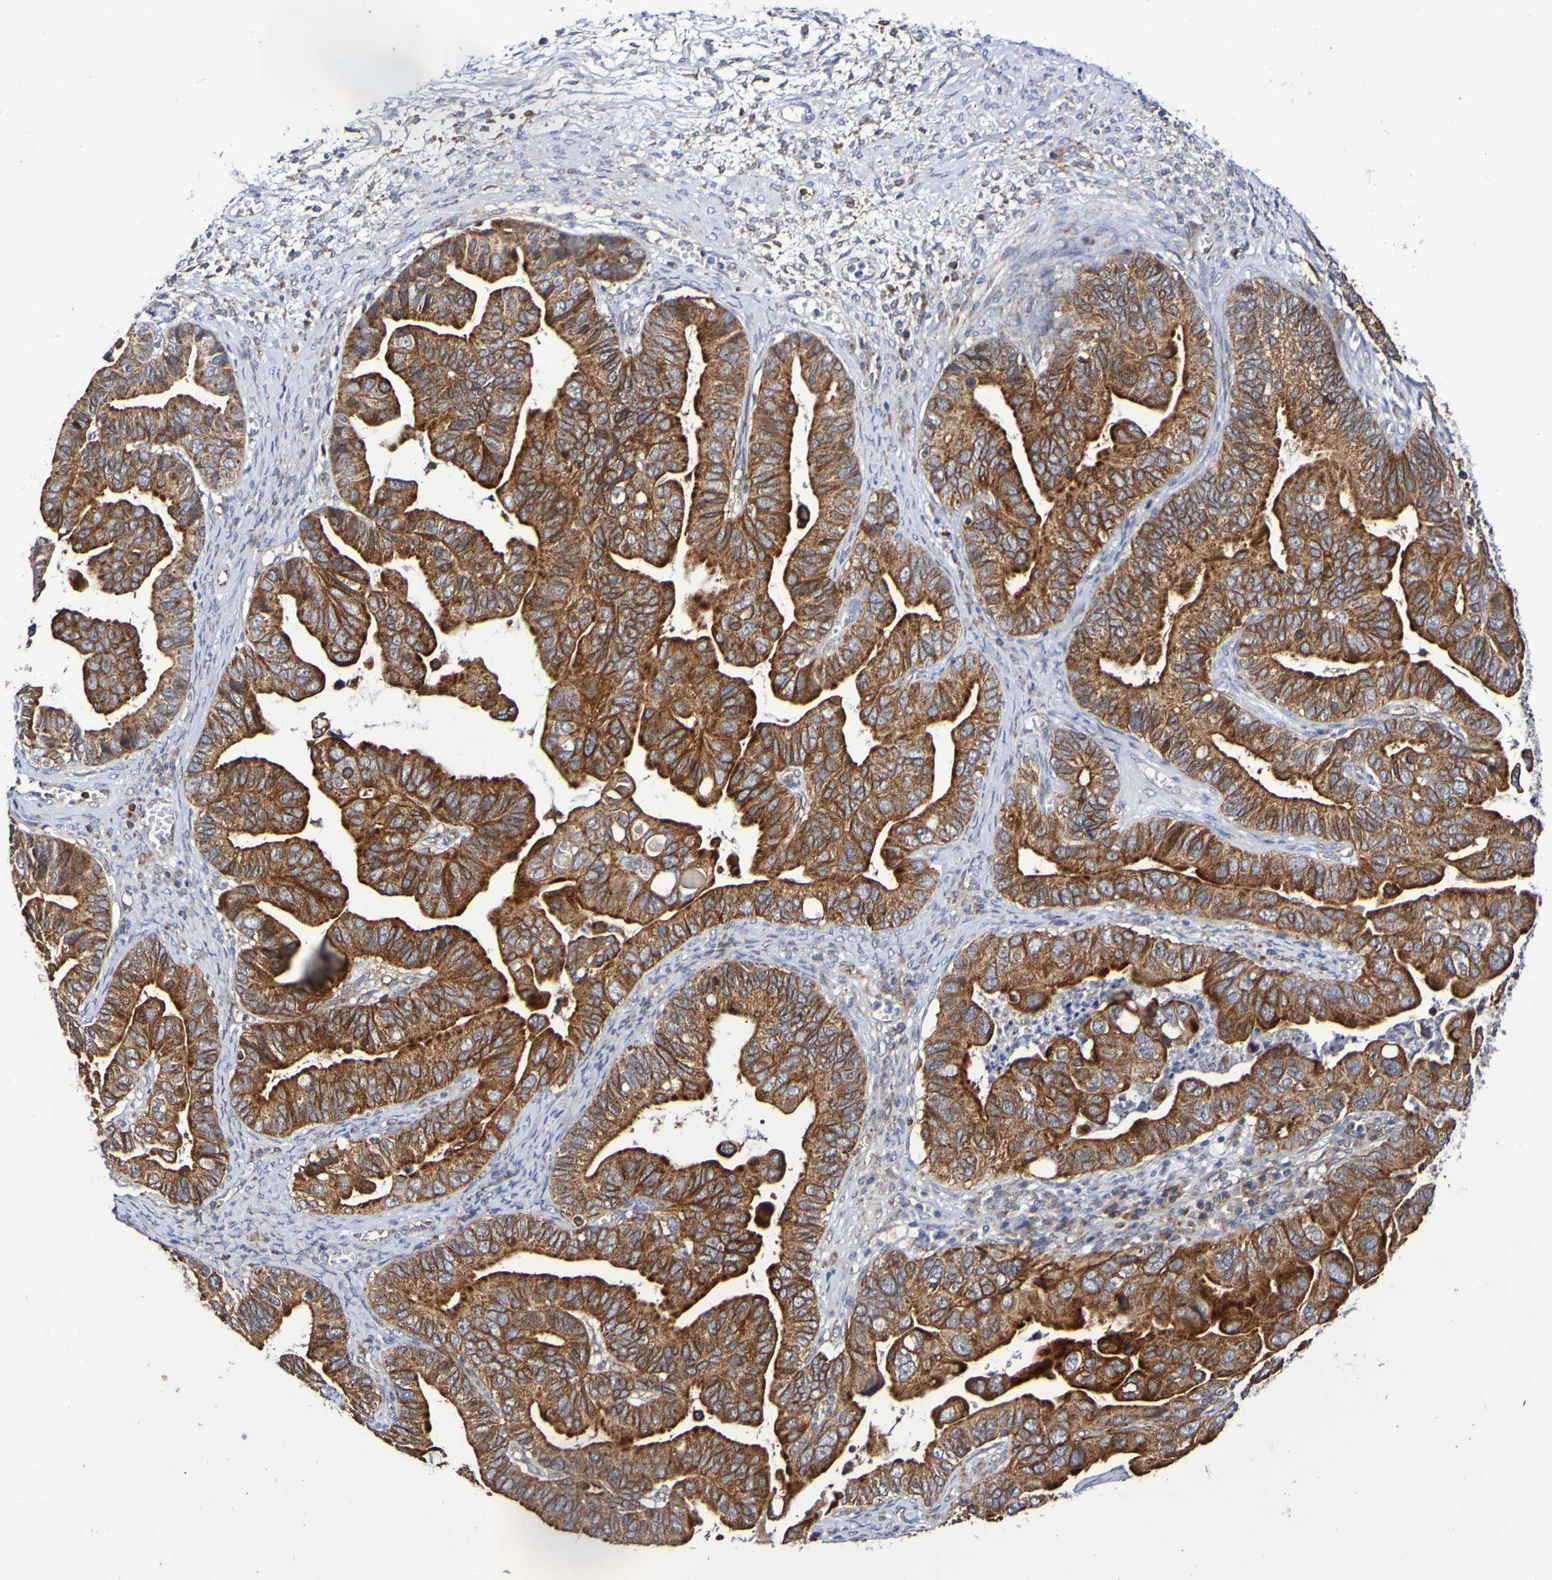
{"staining": {"intensity": "strong", "quantity": ">75%", "location": "cytoplasmic/membranous"}, "tissue": "ovarian cancer", "cell_type": "Tumor cells", "image_type": "cancer", "snomed": [{"axis": "morphology", "description": "Cystadenocarcinoma, serous, NOS"}, {"axis": "topography", "description": "Ovary"}], "caption": "Immunohistochemical staining of human serous cystadenocarcinoma (ovarian) exhibits high levels of strong cytoplasmic/membranous protein staining in approximately >75% of tumor cells. The protein is stained brown, and the nuclei are stained in blue (DAB IHC with brightfield microscopy, high magnification).", "gene": "GJB1", "patient": {"sex": "female", "age": 56}}